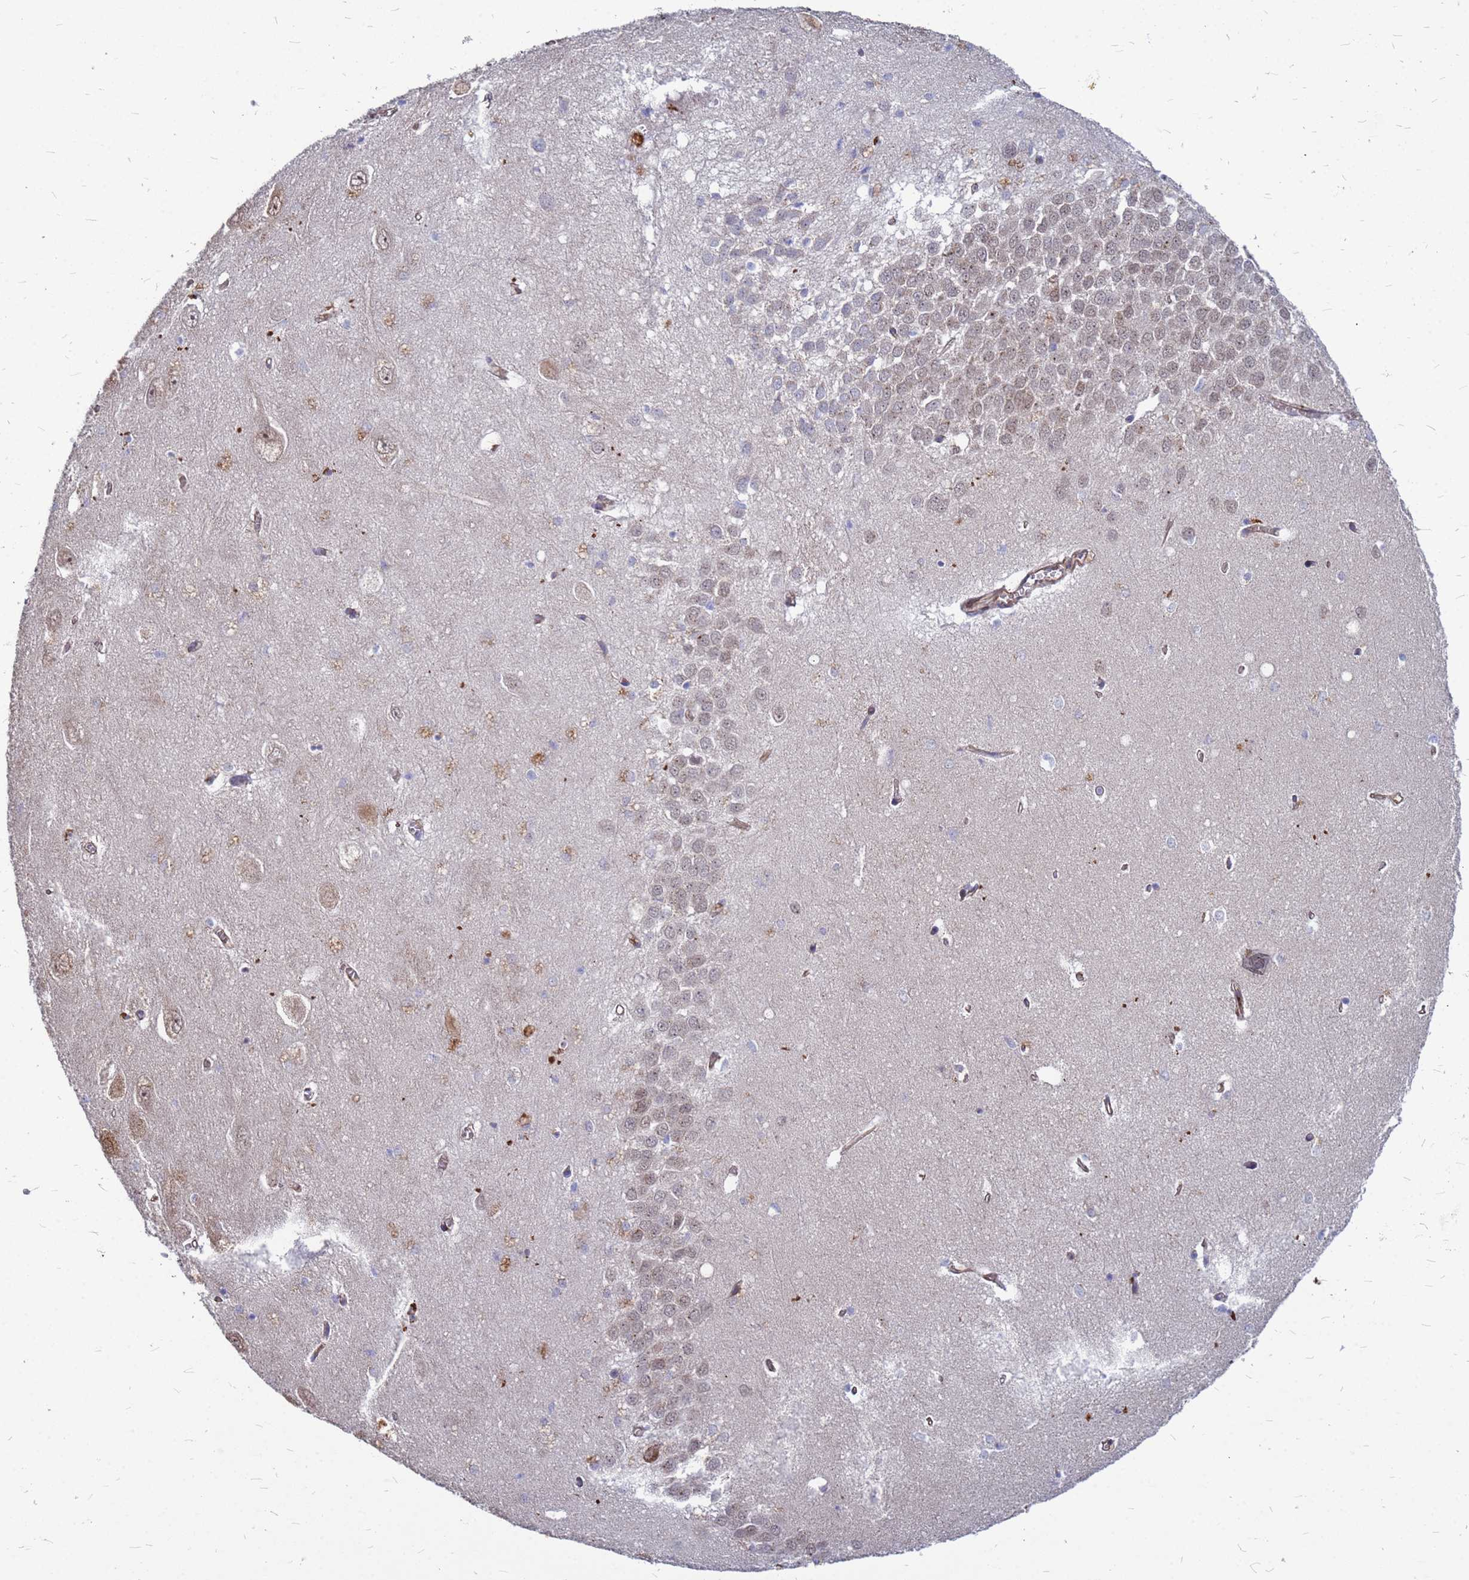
{"staining": {"intensity": "moderate", "quantity": "<25%", "location": "cytoplasmic/membranous"}, "tissue": "hippocampus", "cell_type": "Glial cells", "image_type": "normal", "snomed": [{"axis": "morphology", "description": "Normal tissue, NOS"}, {"axis": "topography", "description": "Hippocampus"}], "caption": "IHC image of unremarkable hippocampus: hippocampus stained using IHC exhibits low levels of moderate protein expression localized specifically in the cytoplasmic/membranous of glial cells, appearing as a cytoplasmic/membranous brown color.", "gene": "NOSTRIN", "patient": {"sex": "female", "age": 64}}